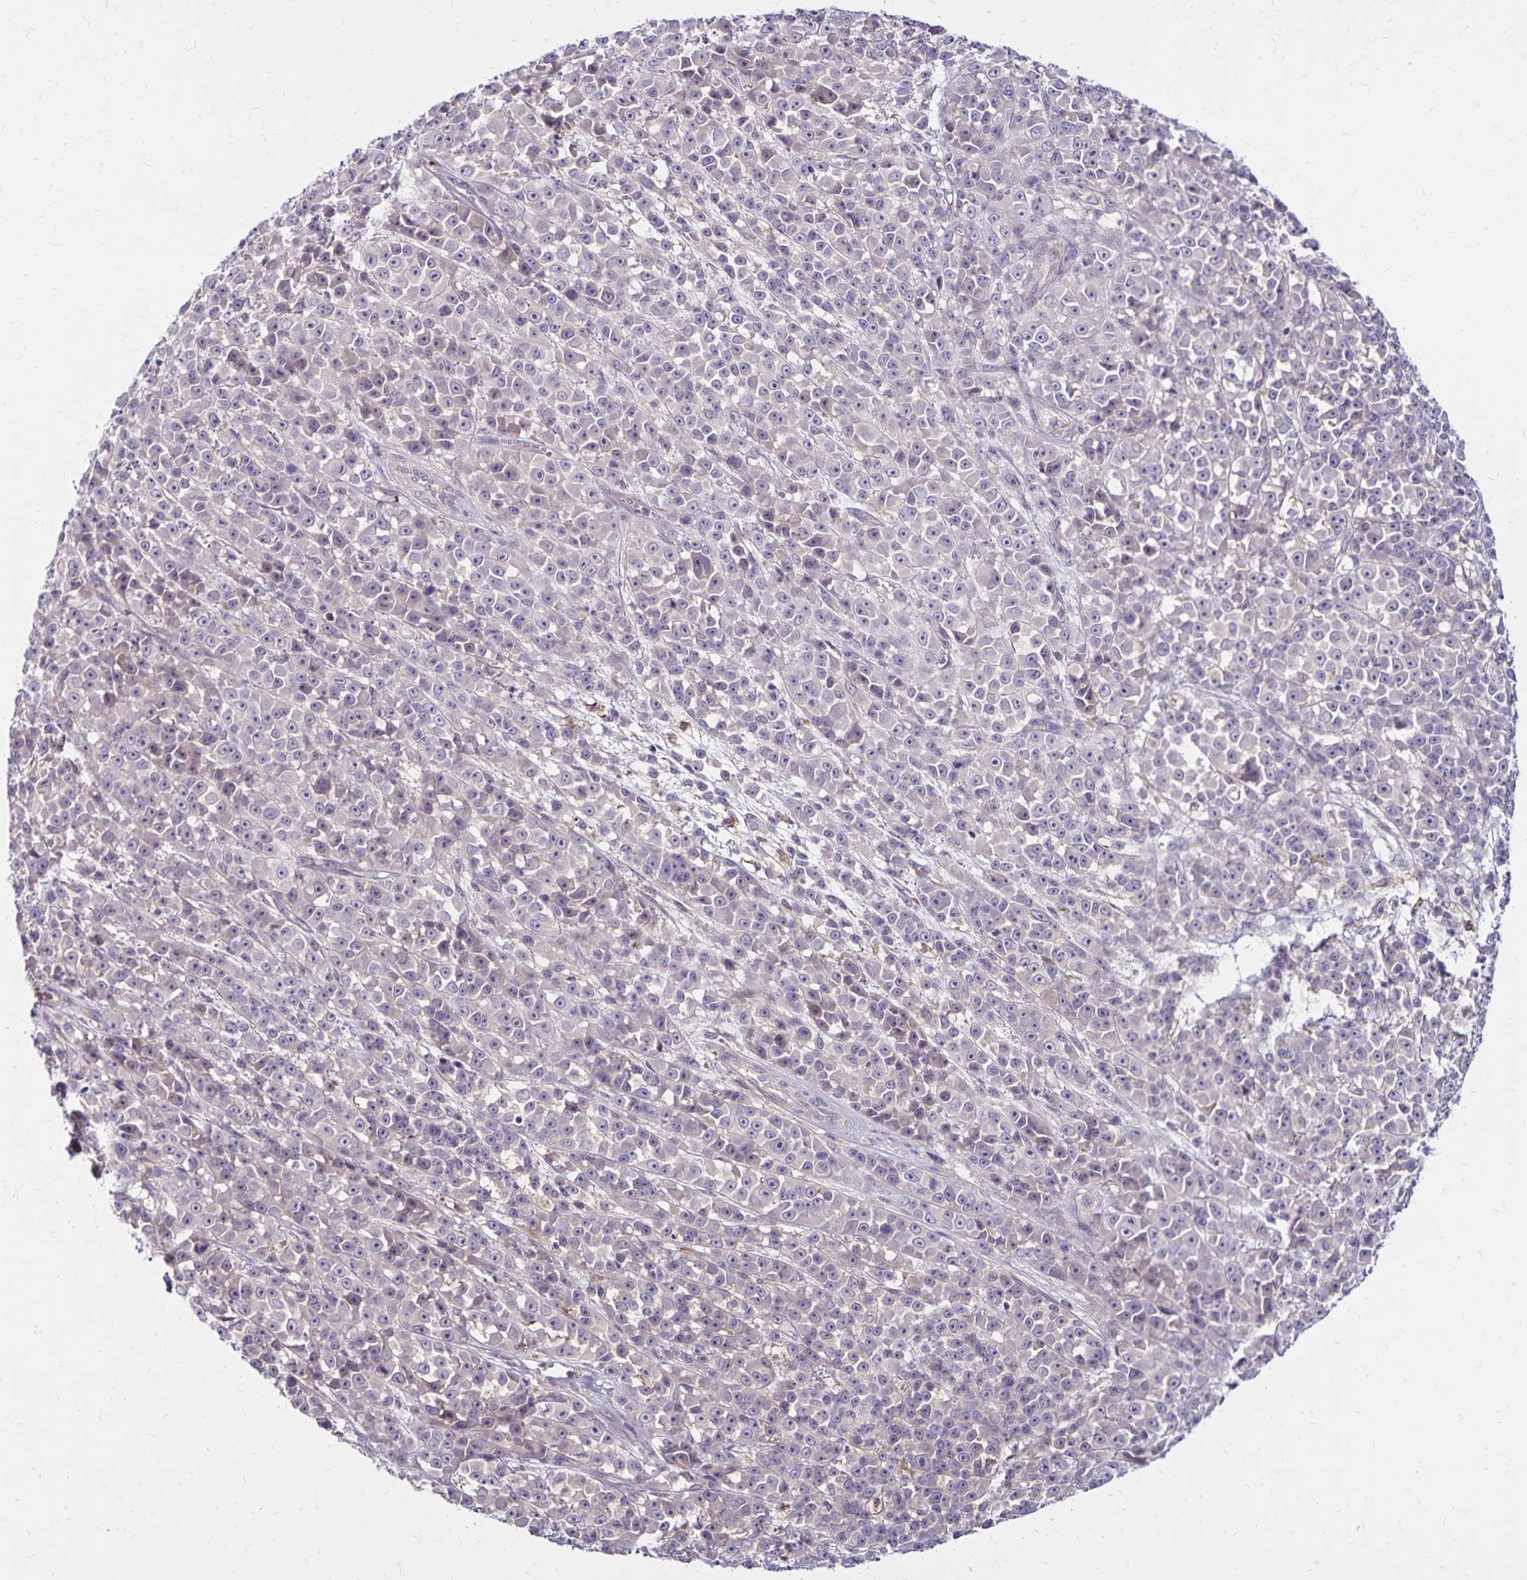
{"staining": {"intensity": "negative", "quantity": "none", "location": "none"}, "tissue": "melanoma", "cell_type": "Tumor cells", "image_type": "cancer", "snomed": [{"axis": "morphology", "description": "Malignant melanoma, NOS"}, {"axis": "topography", "description": "Skin"}, {"axis": "topography", "description": "Skin of back"}], "caption": "The image exhibits no staining of tumor cells in malignant melanoma.", "gene": "FSD1", "patient": {"sex": "male", "age": 91}}